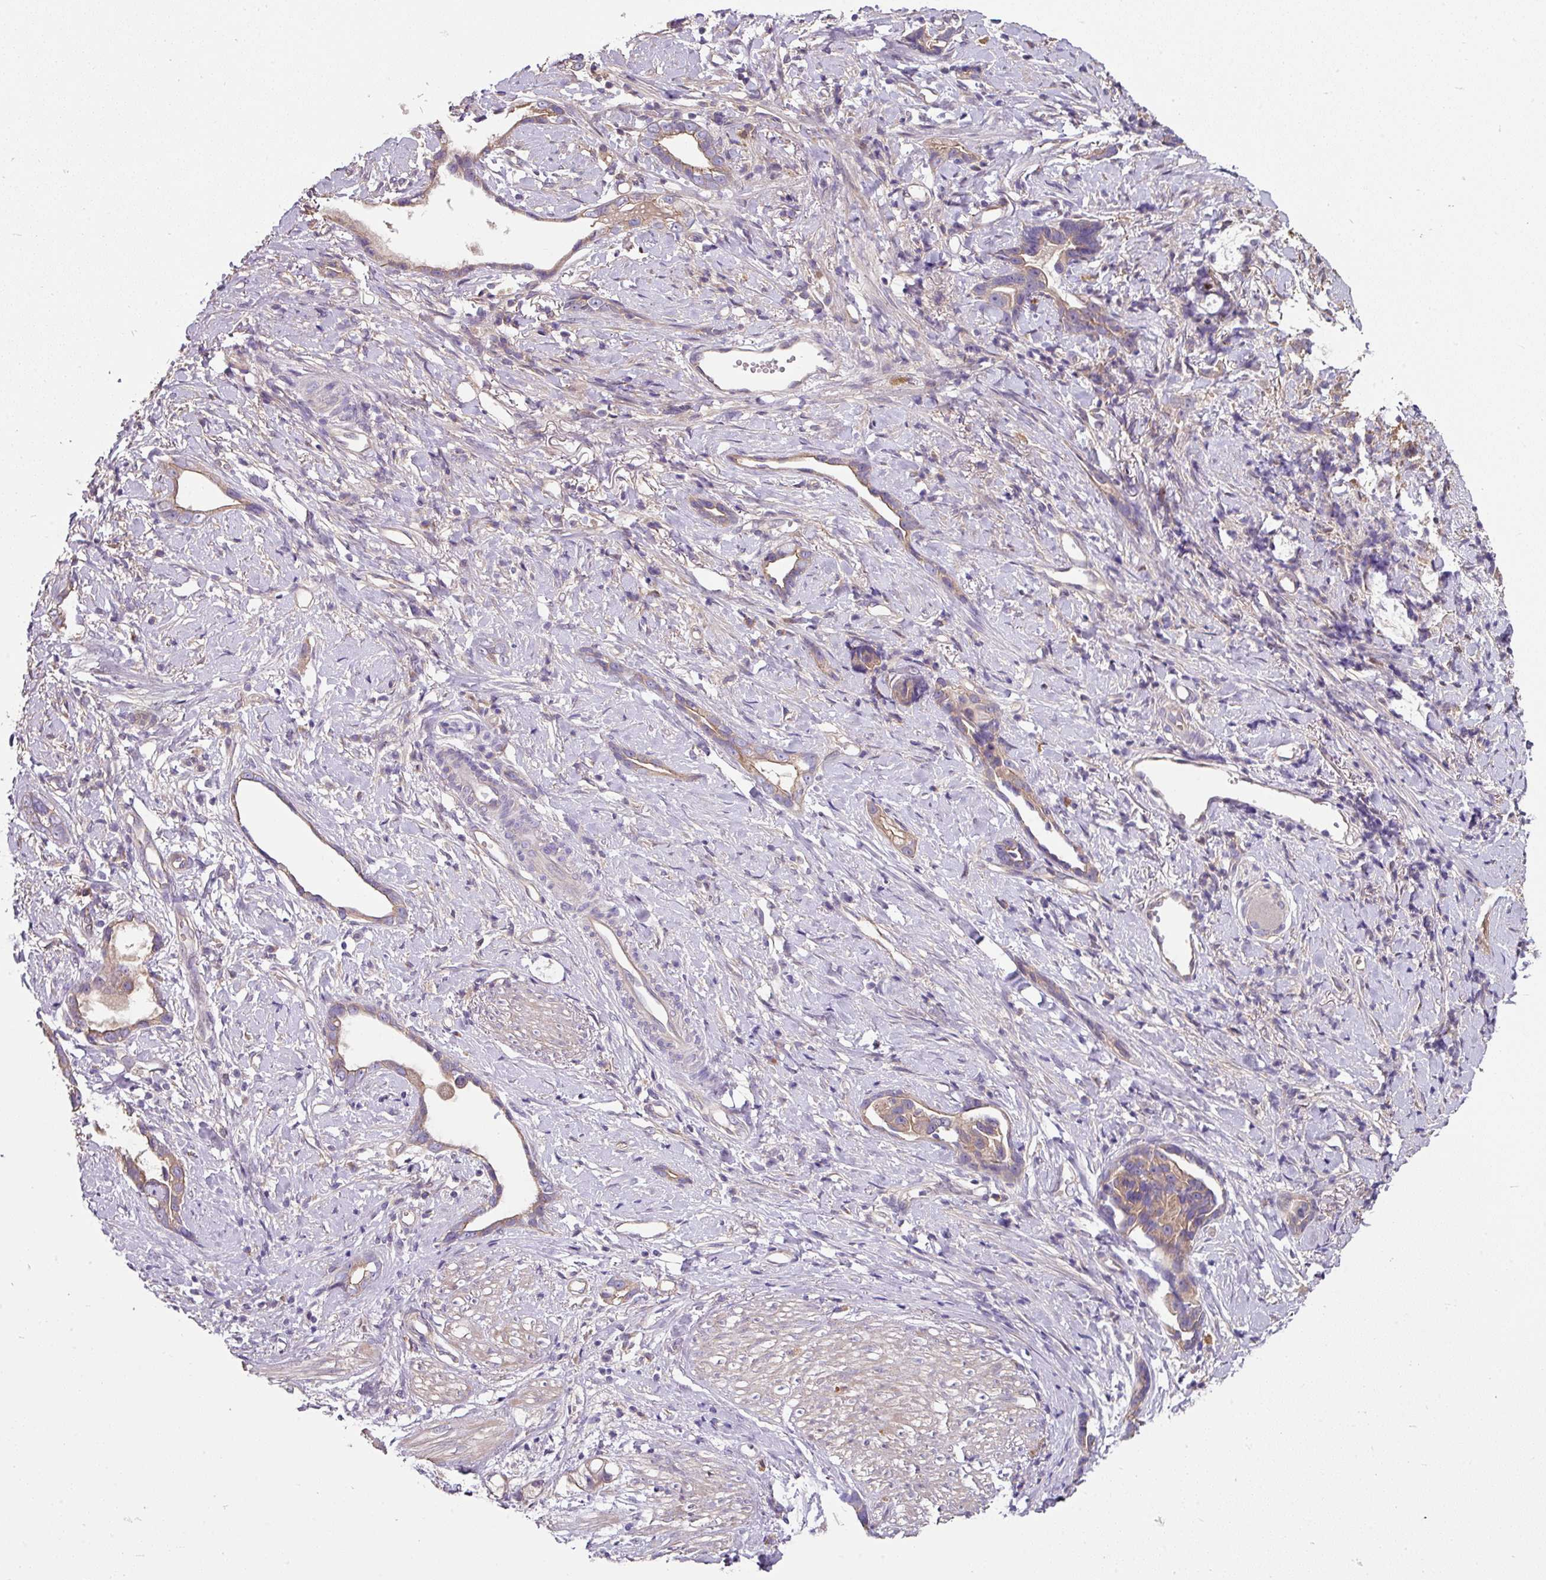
{"staining": {"intensity": "weak", "quantity": "<25%", "location": "cytoplasmic/membranous"}, "tissue": "stomach cancer", "cell_type": "Tumor cells", "image_type": "cancer", "snomed": [{"axis": "morphology", "description": "Adenocarcinoma, NOS"}, {"axis": "topography", "description": "Stomach"}], "caption": "This photomicrograph is of stomach adenocarcinoma stained with immunohistochemistry (IHC) to label a protein in brown with the nuclei are counter-stained blue. There is no positivity in tumor cells.", "gene": "C4orf48", "patient": {"sex": "male", "age": 55}}